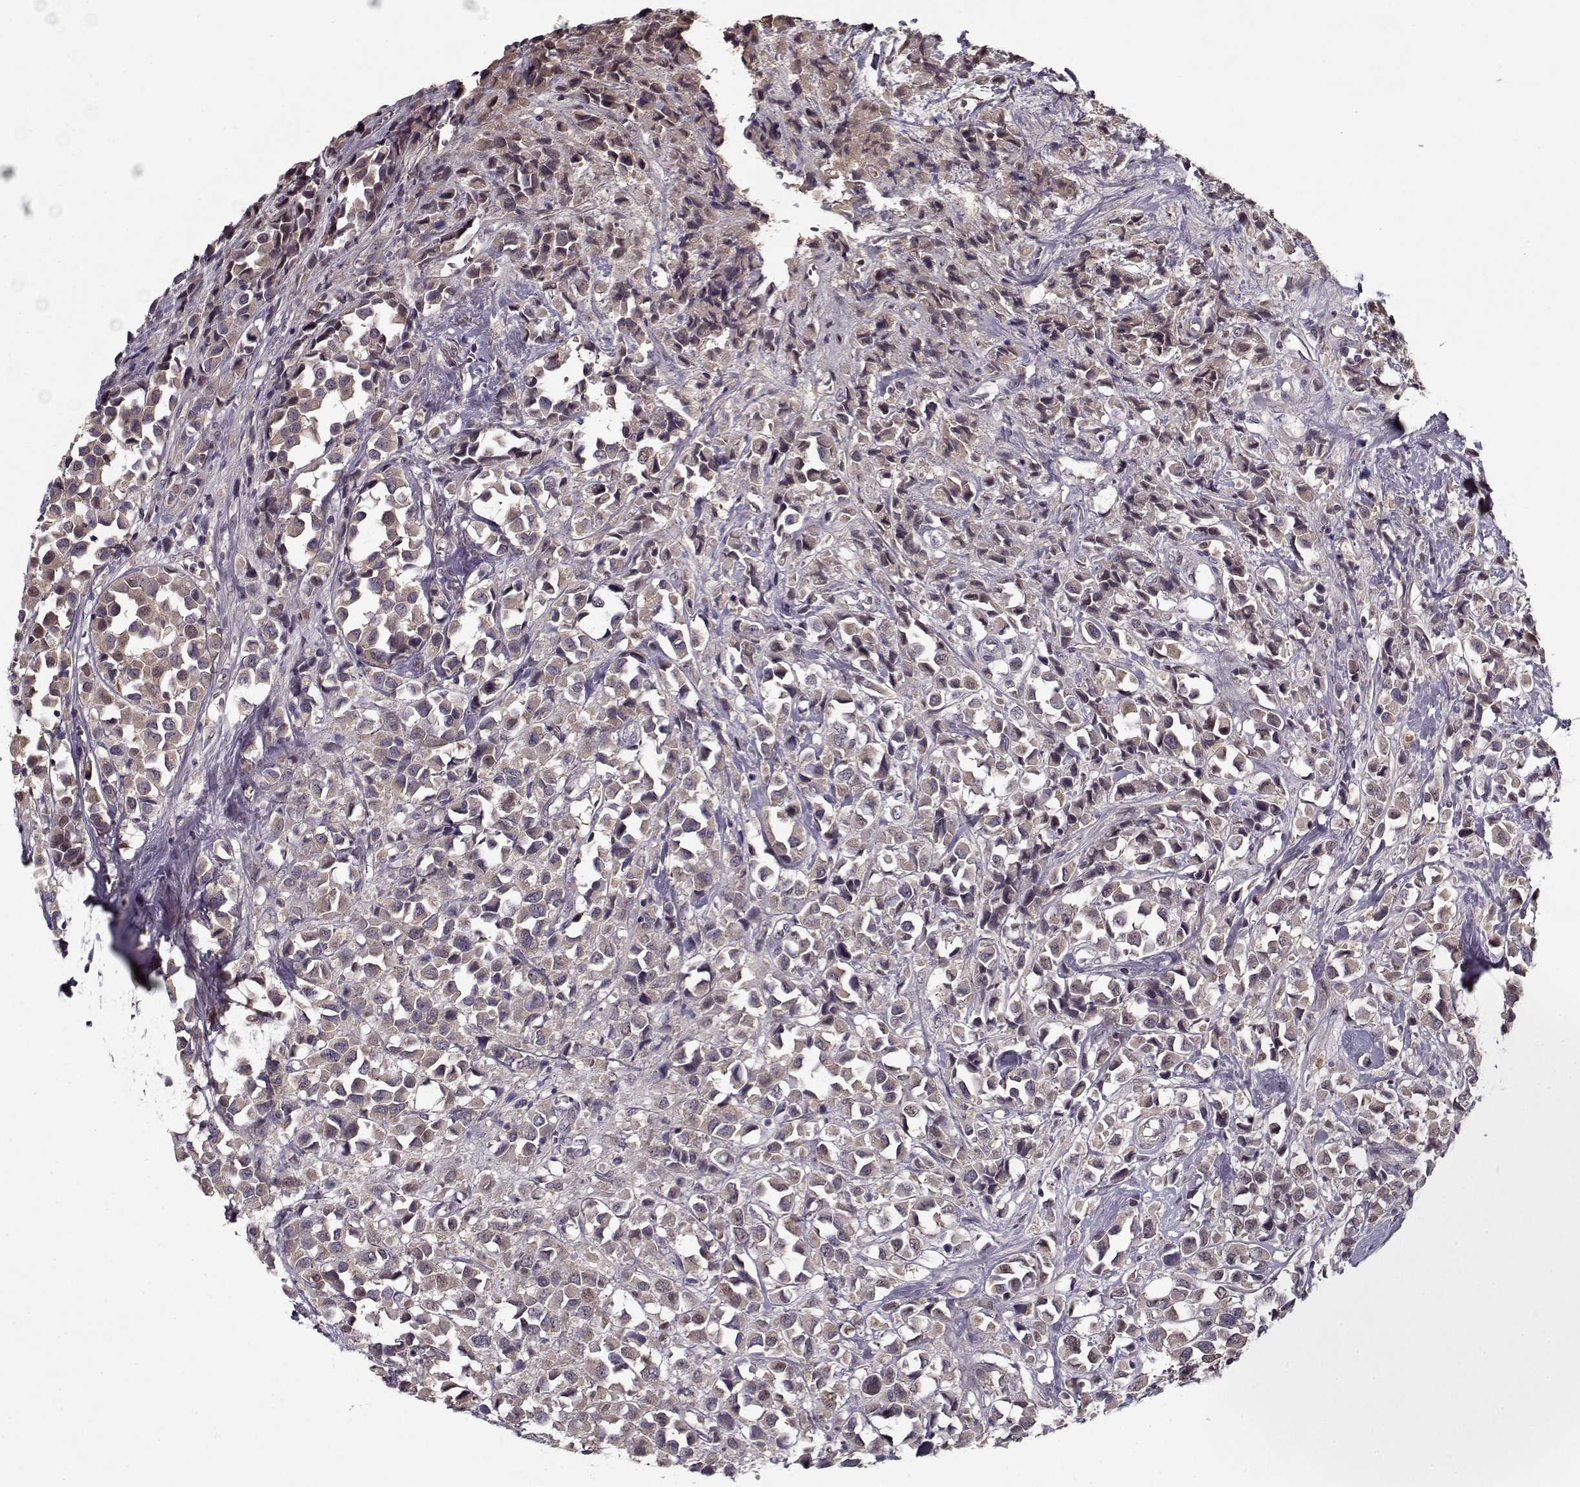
{"staining": {"intensity": "weak", "quantity": ">75%", "location": "cytoplasmic/membranous"}, "tissue": "breast cancer", "cell_type": "Tumor cells", "image_type": "cancer", "snomed": [{"axis": "morphology", "description": "Duct carcinoma"}, {"axis": "topography", "description": "Breast"}], "caption": "About >75% of tumor cells in breast intraductal carcinoma show weak cytoplasmic/membranous protein positivity as visualized by brown immunohistochemical staining.", "gene": "AFM", "patient": {"sex": "female", "age": 61}}